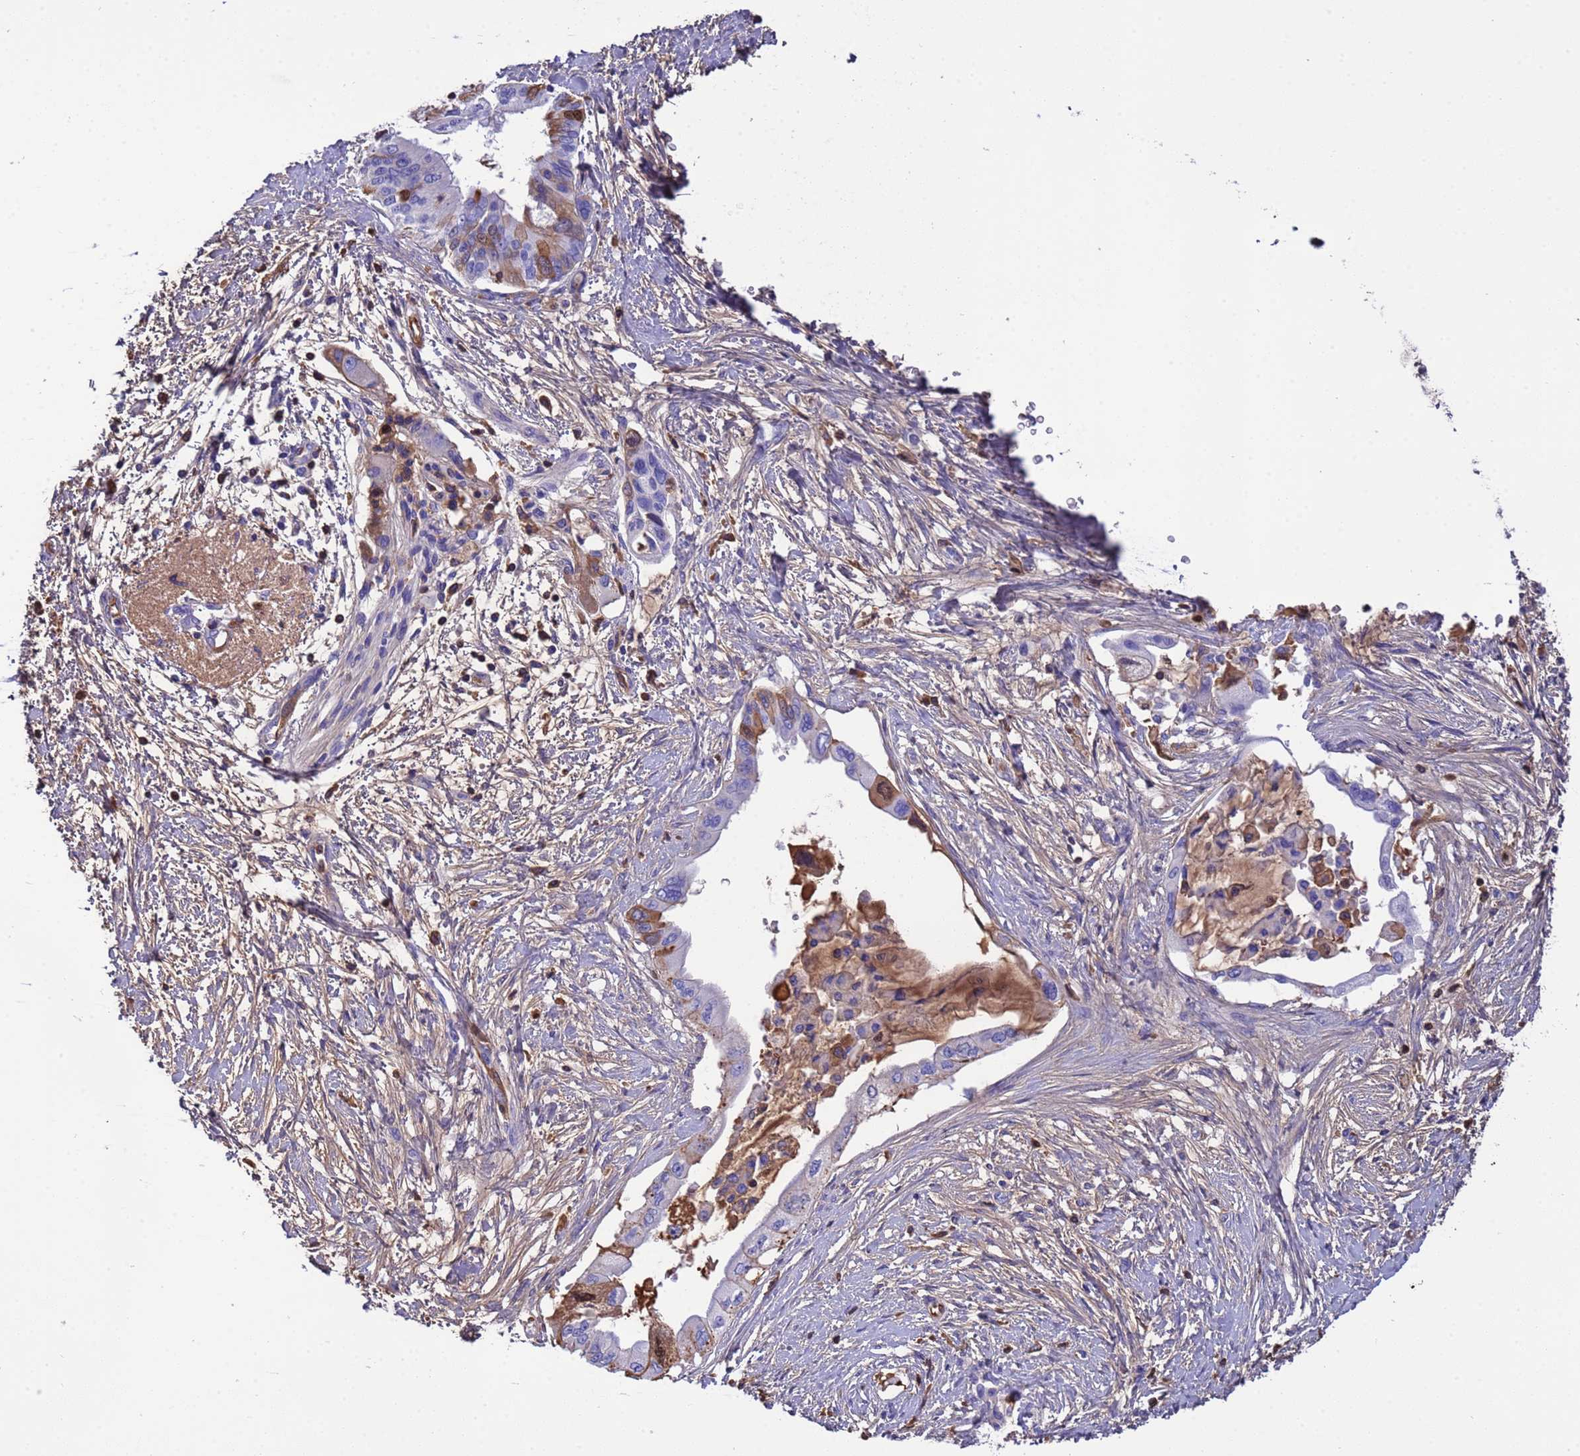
{"staining": {"intensity": "moderate", "quantity": "<25%", "location": "cytoplasmic/membranous,nuclear"}, "tissue": "pancreatic cancer", "cell_type": "Tumor cells", "image_type": "cancer", "snomed": [{"axis": "morphology", "description": "Adenocarcinoma, NOS"}, {"axis": "topography", "description": "Pancreas"}], "caption": "Protein staining of pancreatic cancer (adenocarcinoma) tissue reveals moderate cytoplasmic/membranous and nuclear positivity in about <25% of tumor cells. (DAB = brown stain, brightfield microscopy at high magnification).", "gene": "H1-7", "patient": {"sex": "male", "age": 46}}